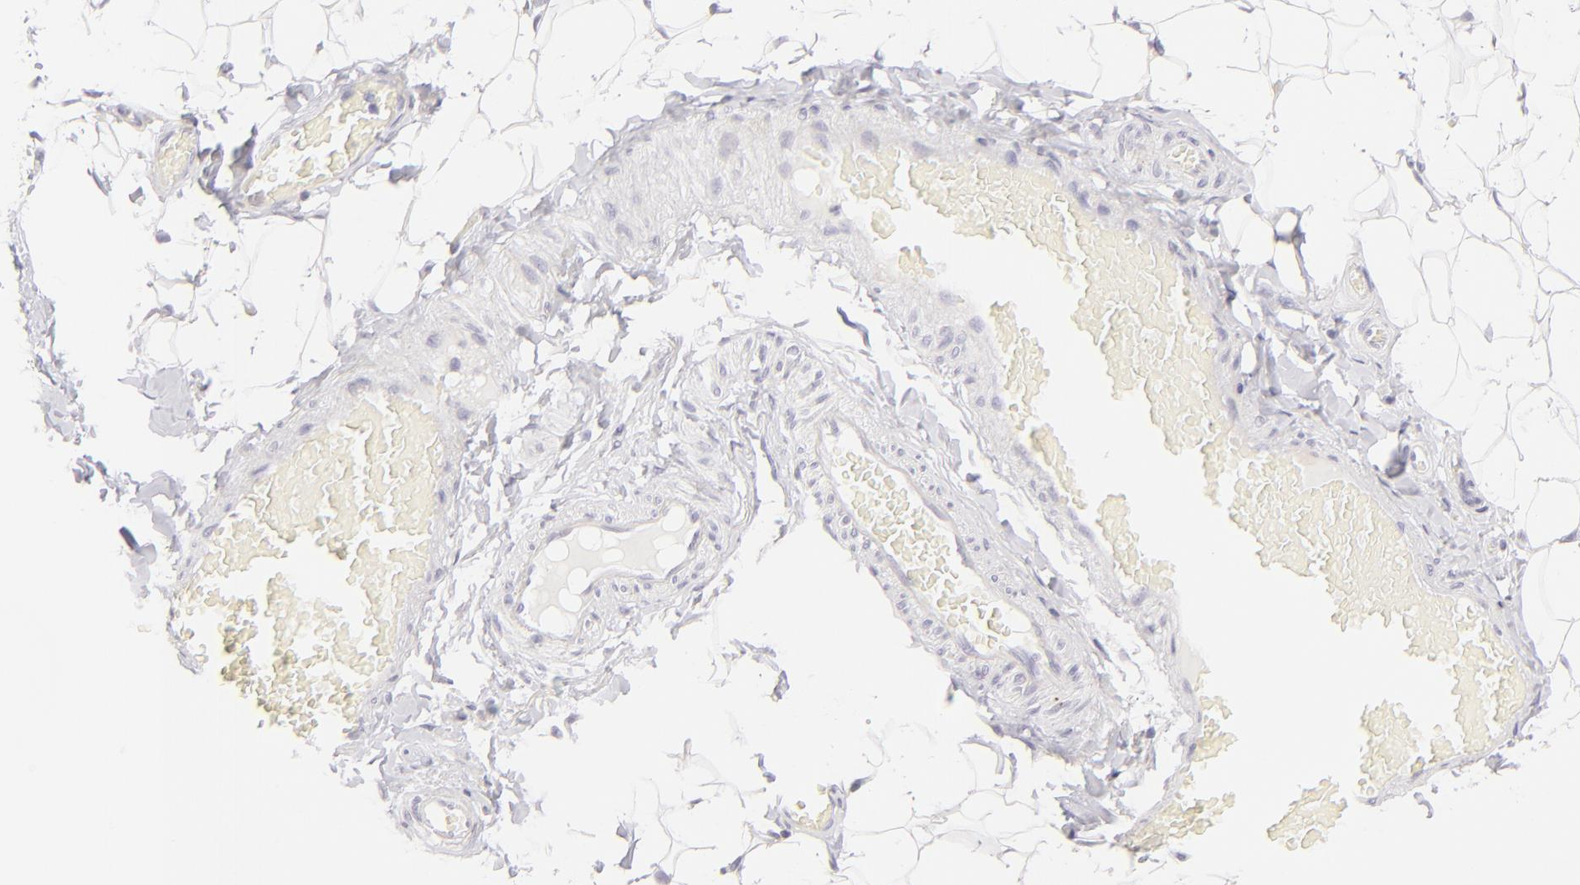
{"staining": {"intensity": "negative", "quantity": "none", "location": "none"}, "tissue": "adipose tissue", "cell_type": "Adipocytes", "image_type": "normal", "snomed": [{"axis": "morphology", "description": "Normal tissue, NOS"}, {"axis": "topography", "description": "Soft tissue"}], "caption": "IHC micrograph of unremarkable adipose tissue stained for a protein (brown), which shows no positivity in adipocytes.", "gene": "CLDN4", "patient": {"sex": "male", "age": 26}}